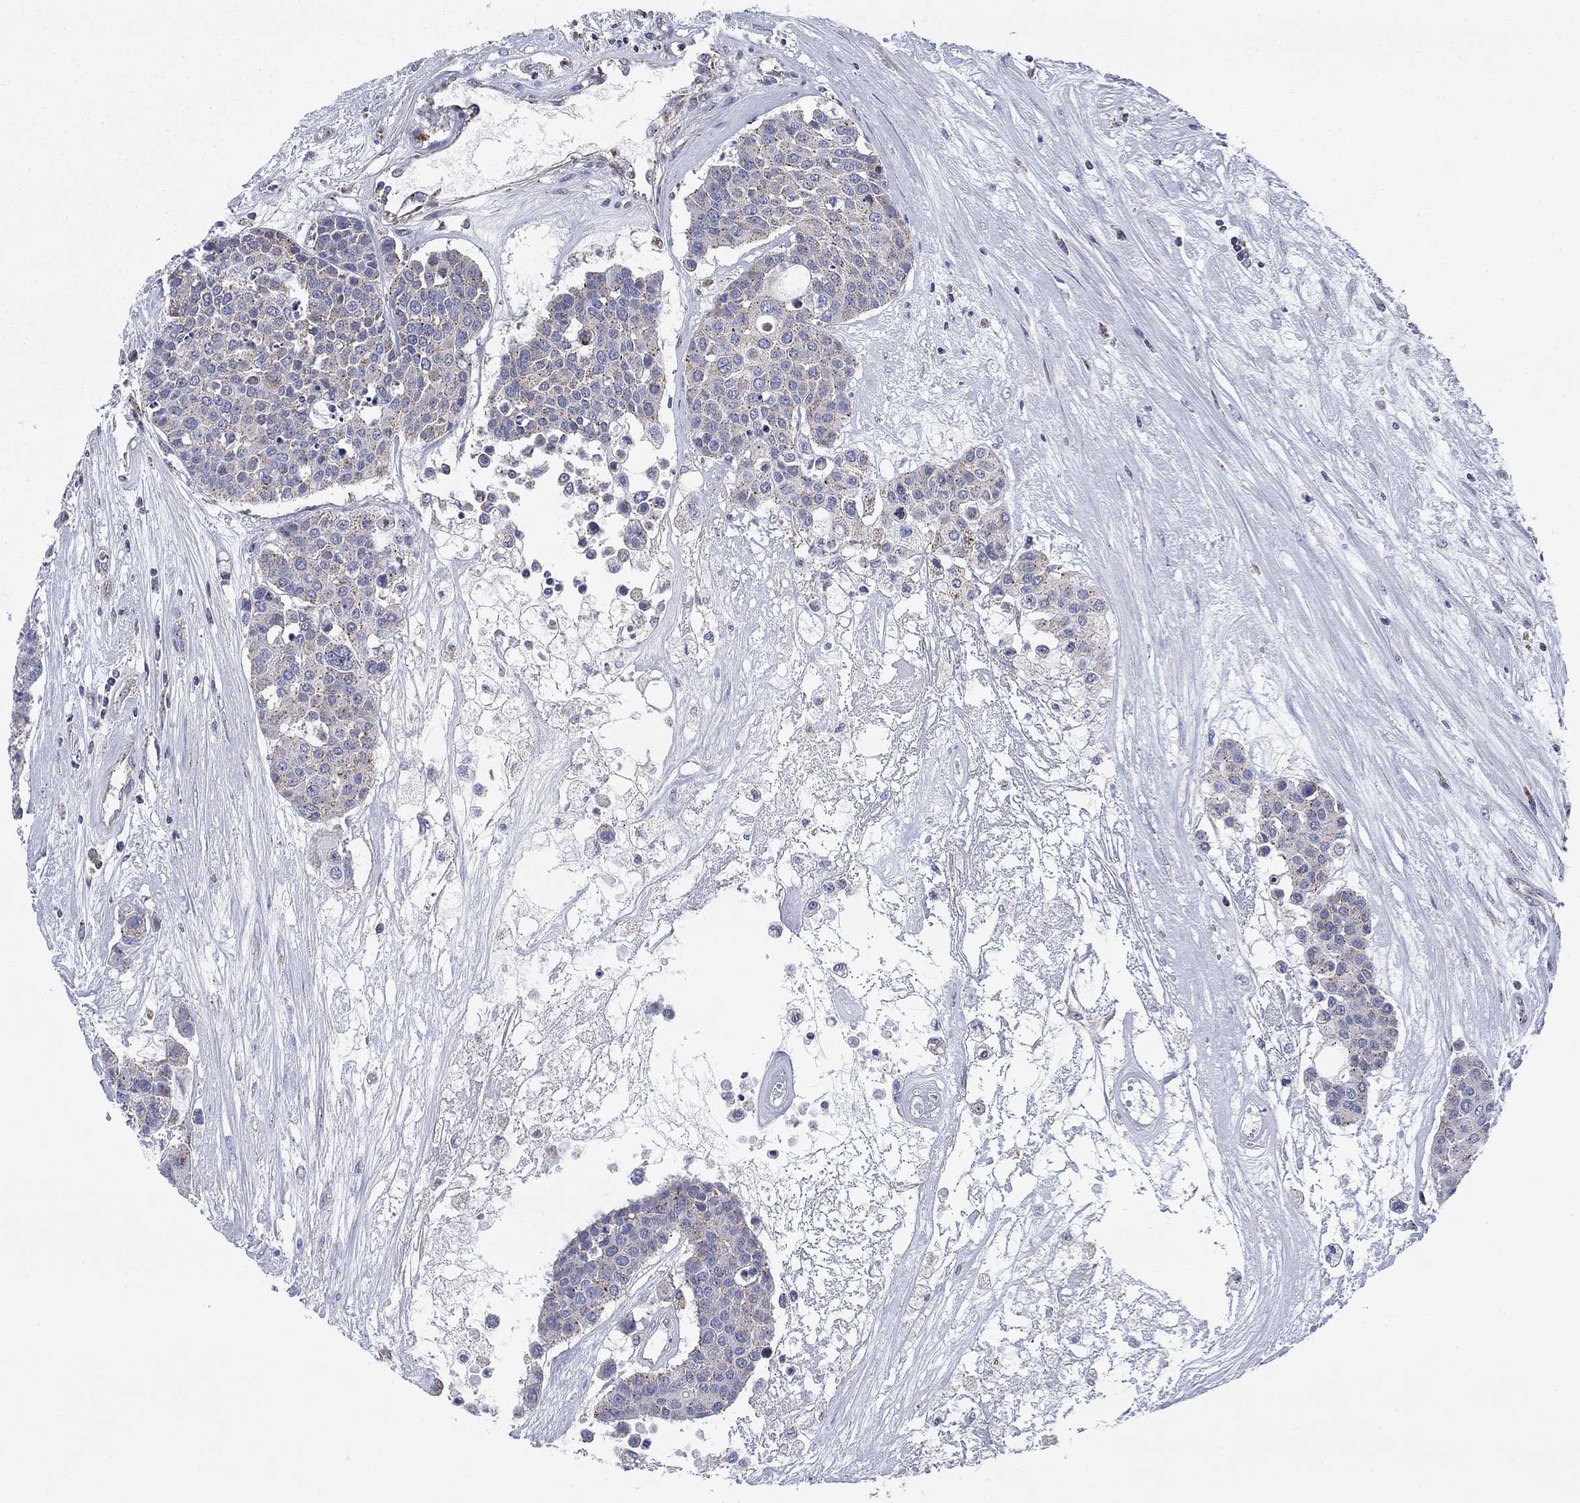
{"staining": {"intensity": "negative", "quantity": "none", "location": "none"}, "tissue": "carcinoid", "cell_type": "Tumor cells", "image_type": "cancer", "snomed": [{"axis": "morphology", "description": "Carcinoid, malignant, NOS"}, {"axis": "topography", "description": "Colon"}], "caption": "The histopathology image displays no significant positivity in tumor cells of carcinoid. (DAB (3,3'-diaminobenzidine) immunohistochemistry (IHC) with hematoxylin counter stain).", "gene": "NACAD", "patient": {"sex": "male", "age": 81}}